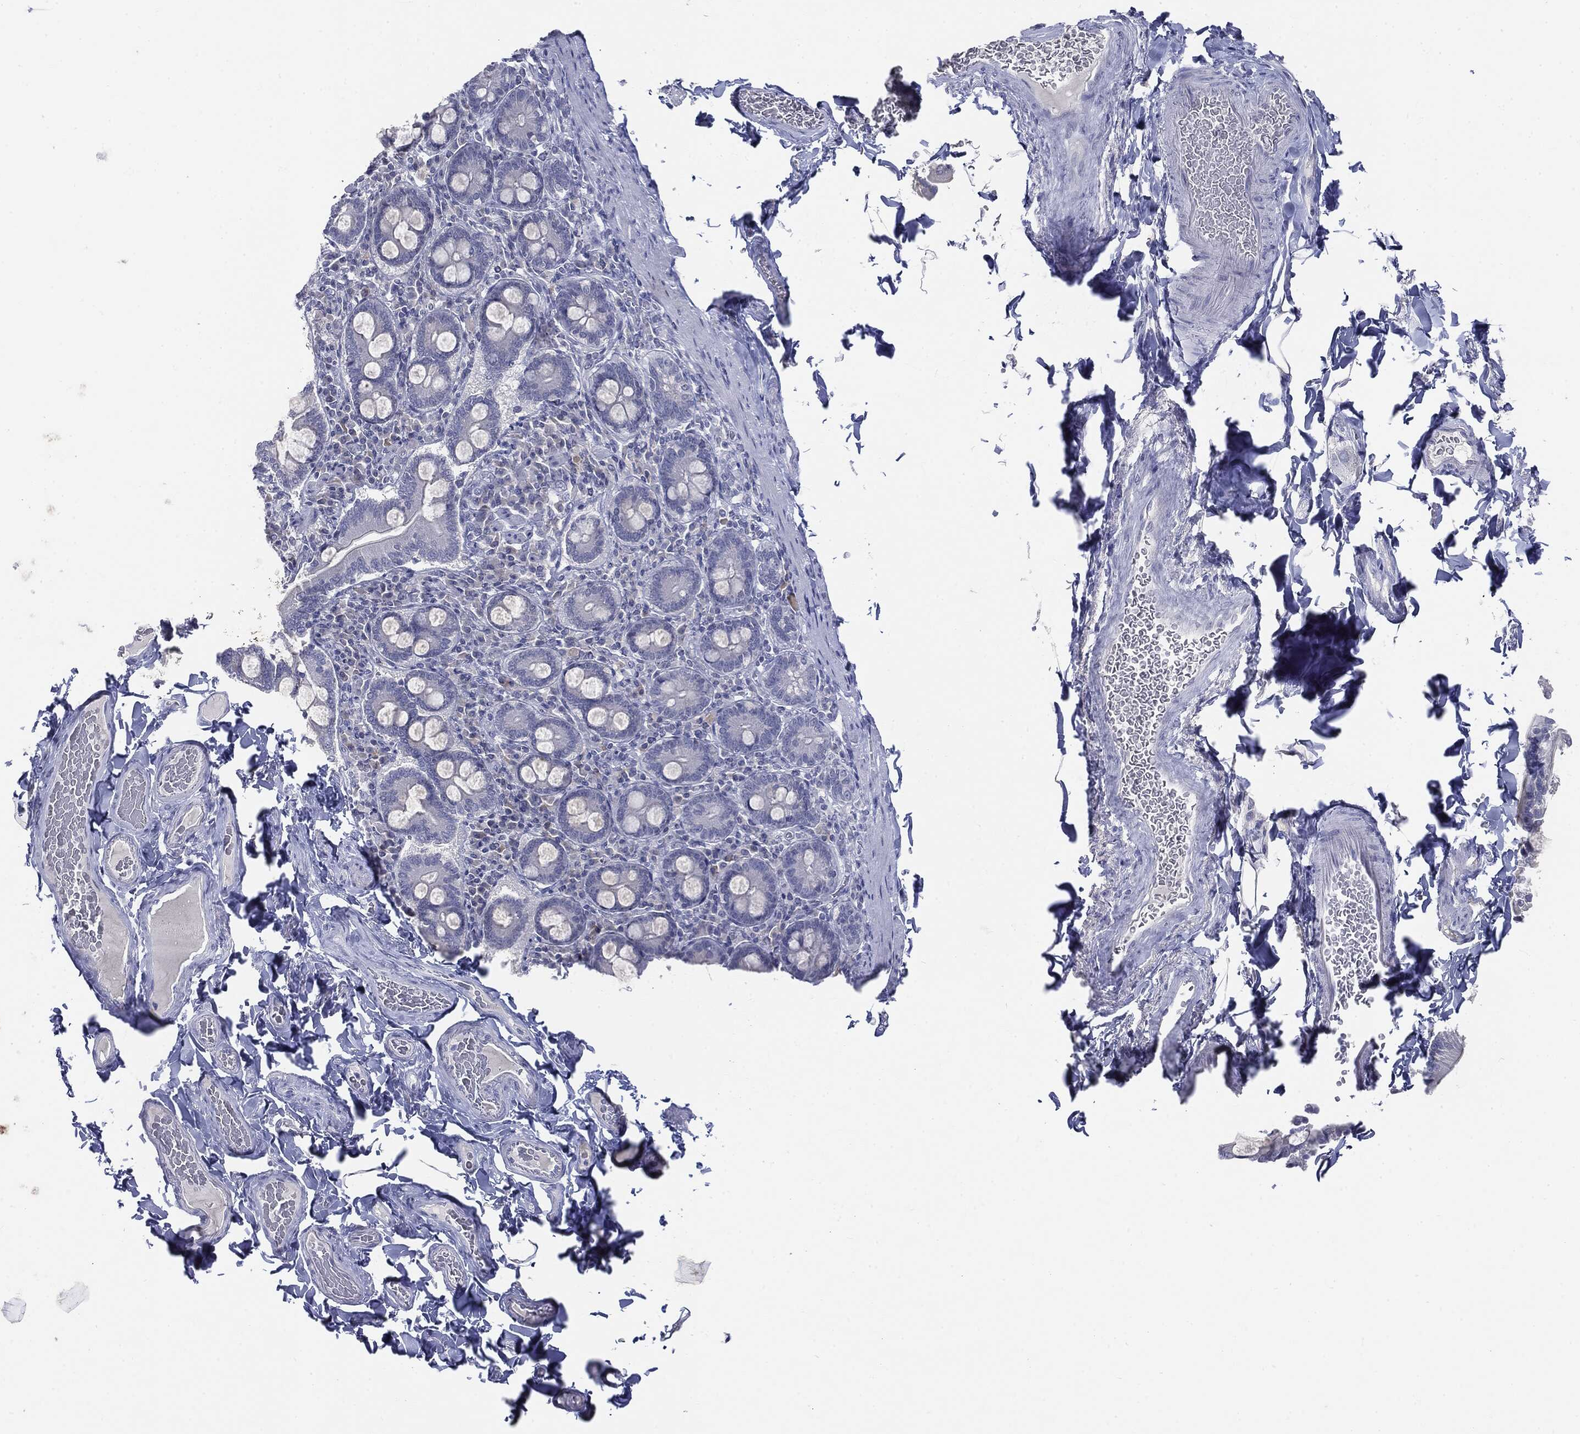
{"staining": {"intensity": "negative", "quantity": "none", "location": "none"}, "tissue": "adipose tissue", "cell_type": "Adipocytes", "image_type": "normal", "snomed": [{"axis": "morphology", "description": "Normal tissue, NOS"}, {"axis": "topography", "description": "Smooth muscle"}, {"axis": "topography", "description": "Duodenum"}, {"axis": "topography", "description": "Peripheral nerve tissue"}], "caption": "This is an IHC image of unremarkable adipose tissue. There is no expression in adipocytes.", "gene": "CGB1", "patient": {"sex": "female", "age": 61}}